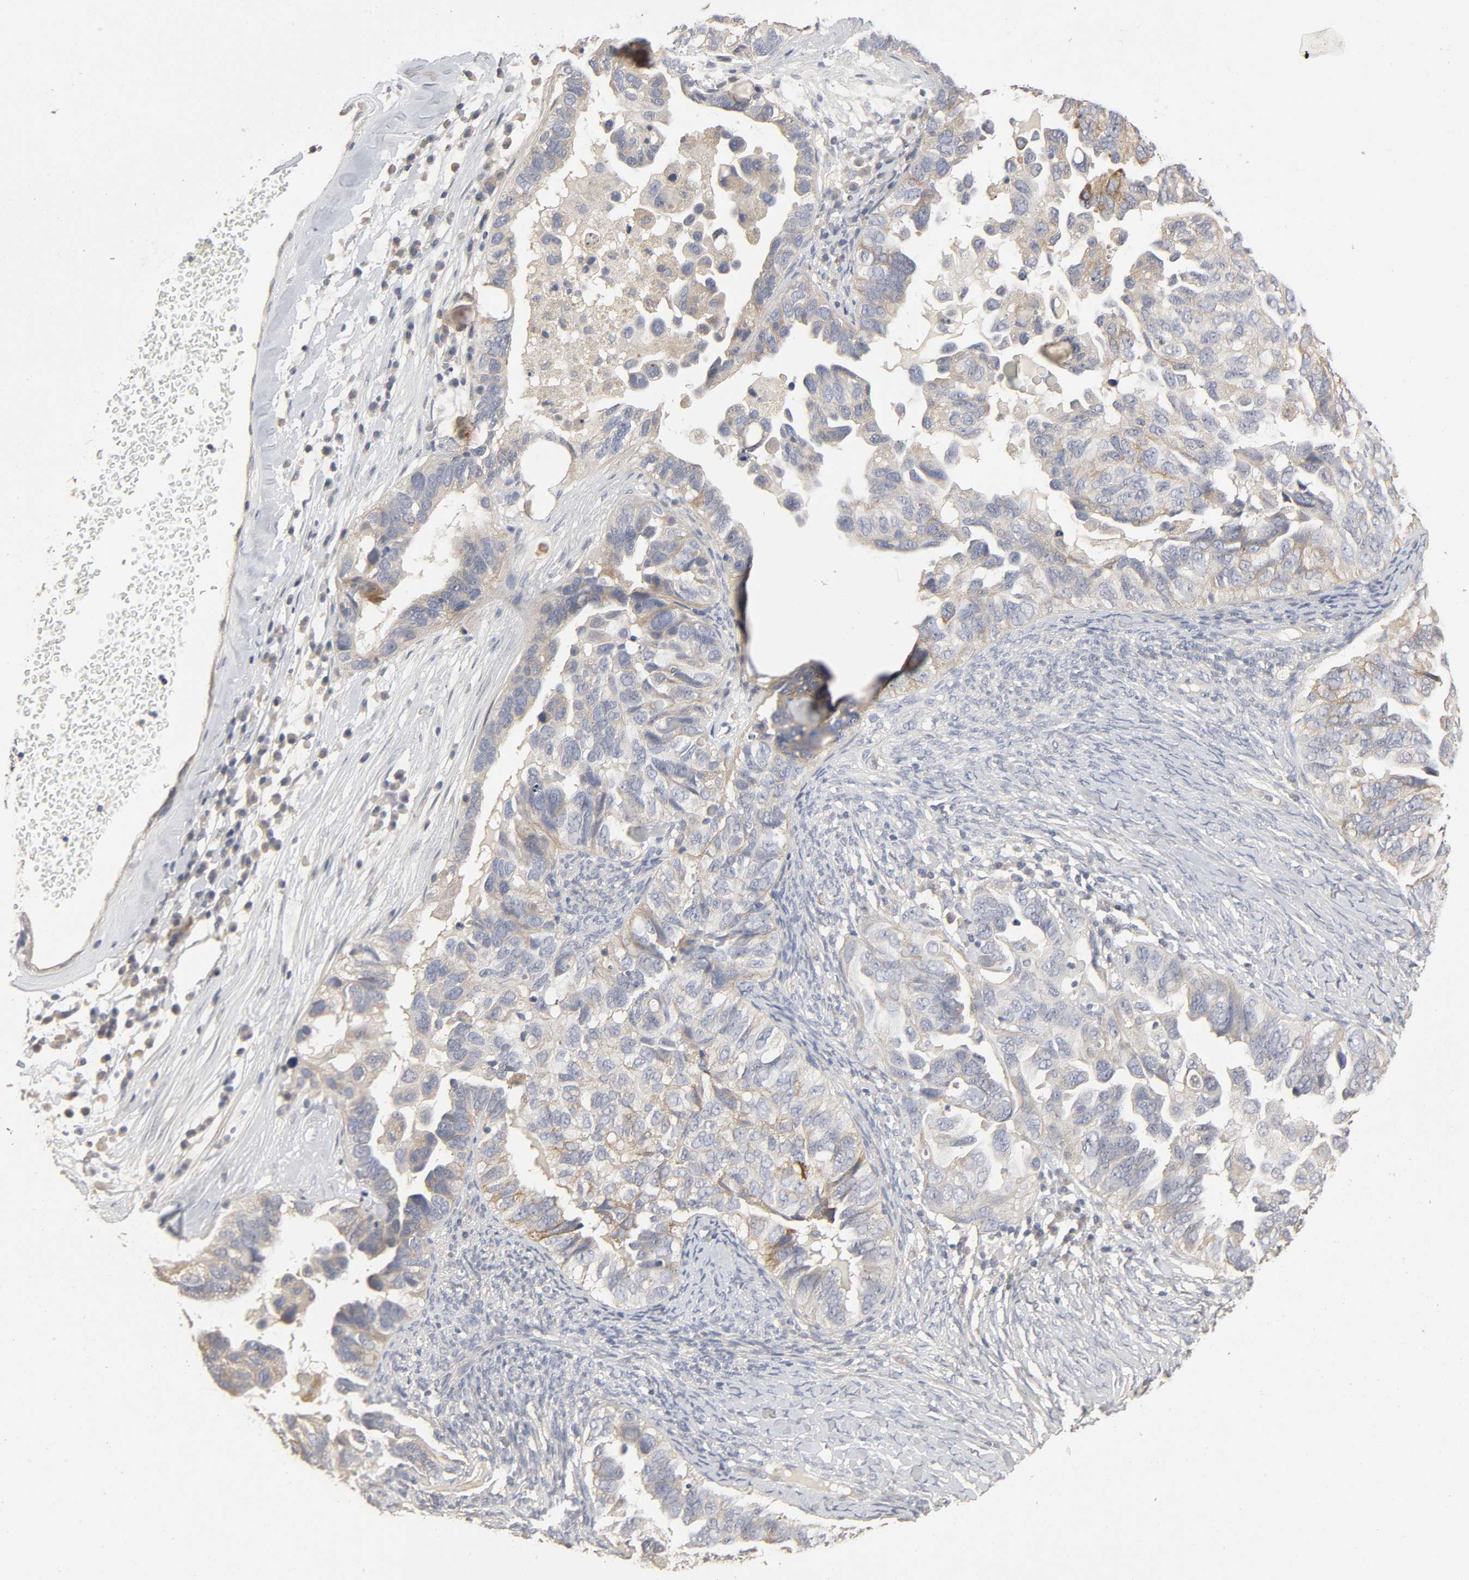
{"staining": {"intensity": "weak", "quantity": ">75%", "location": "cytoplasmic/membranous"}, "tissue": "ovarian cancer", "cell_type": "Tumor cells", "image_type": "cancer", "snomed": [{"axis": "morphology", "description": "Cystadenocarcinoma, serous, NOS"}, {"axis": "topography", "description": "Ovary"}], "caption": "A brown stain labels weak cytoplasmic/membranous expression of a protein in human ovarian cancer tumor cells. The protein is shown in brown color, while the nuclei are stained blue.", "gene": "SLC10A2", "patient": {"sex": "female", "age": 82}}